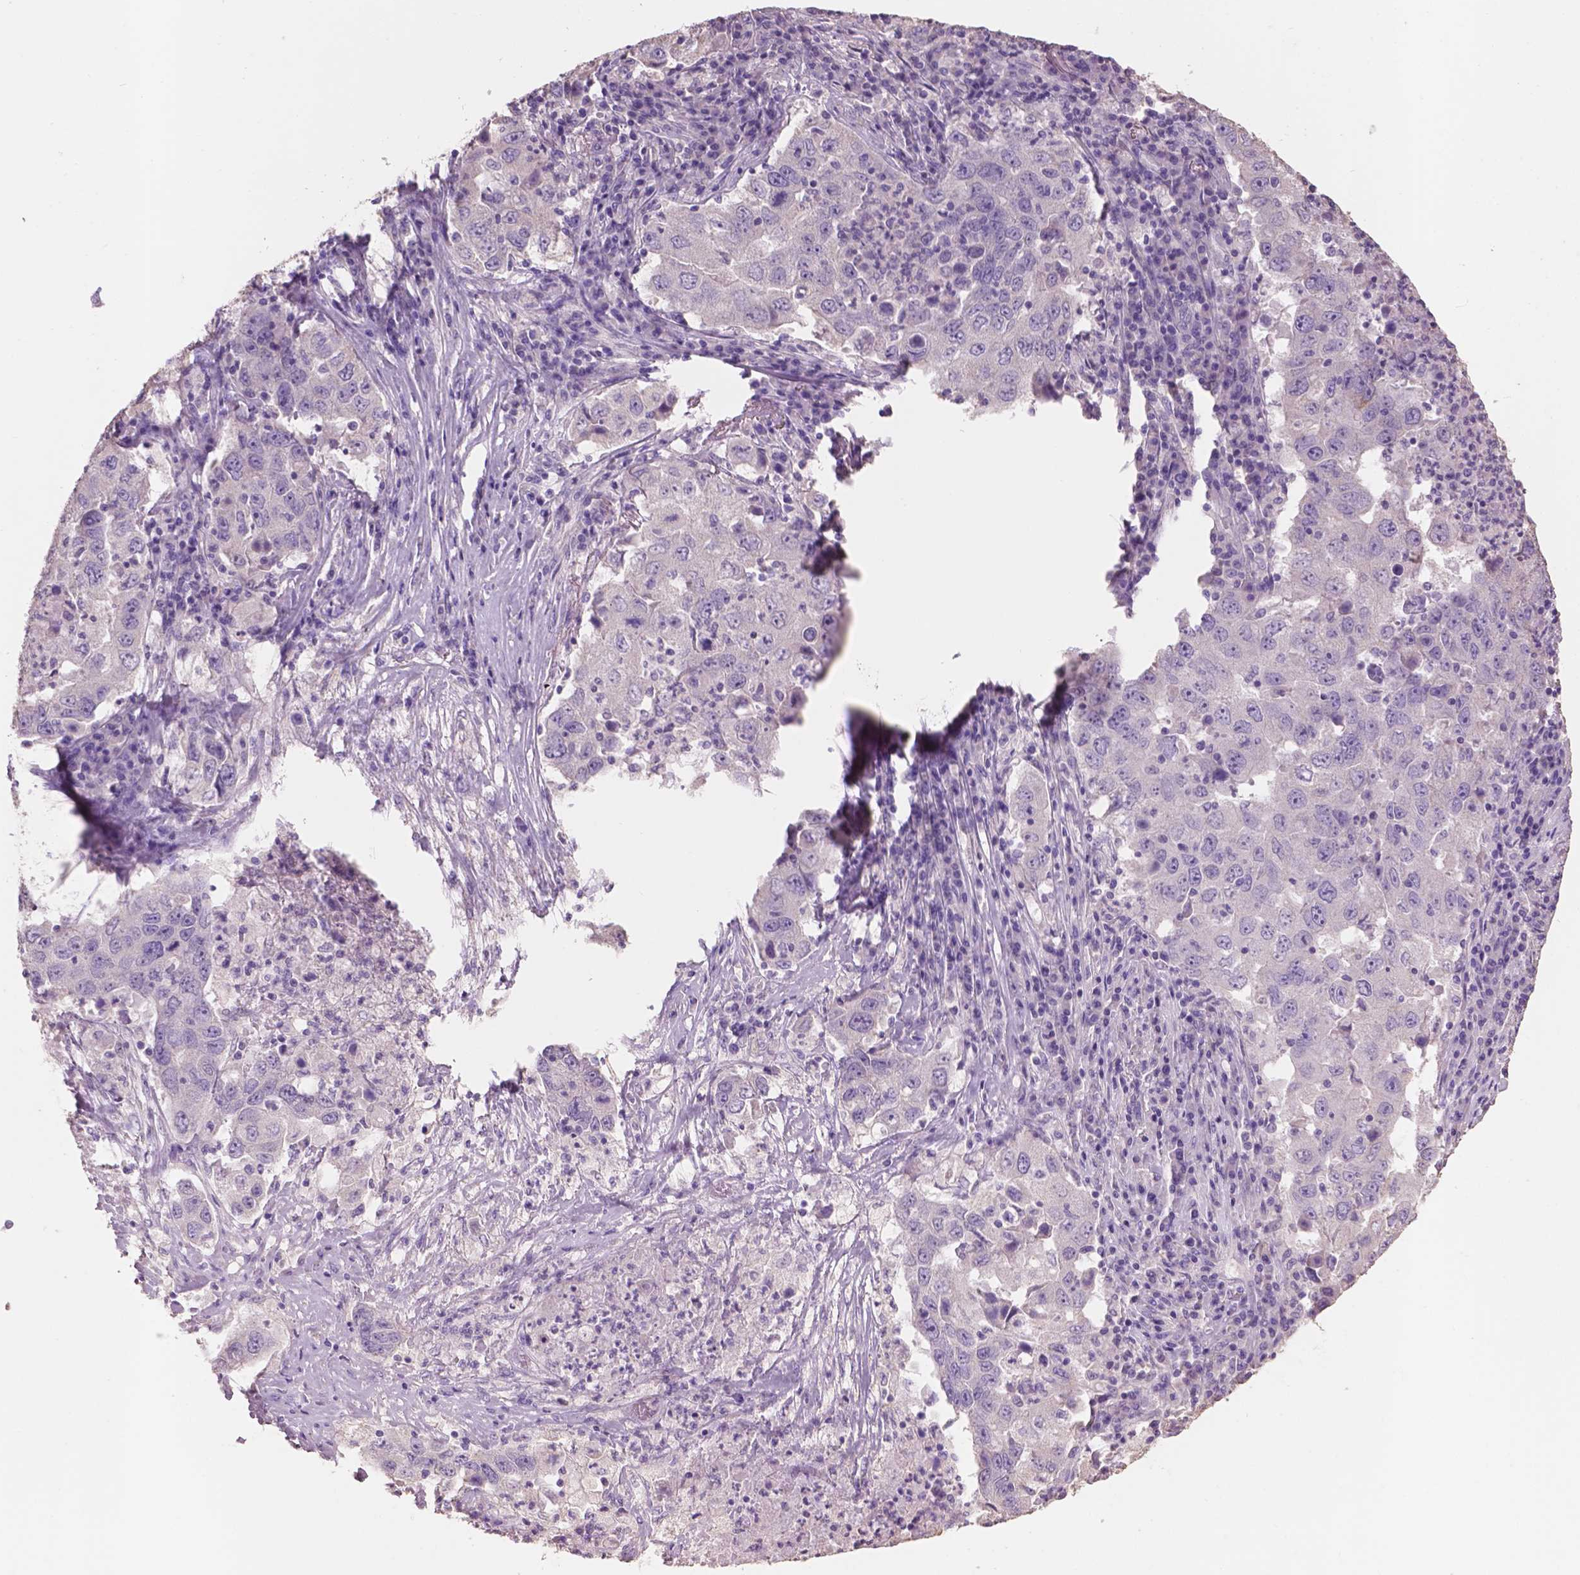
{"staining": {"intensity": "negative", "quantity": "none", "location": "none"}, "tissue": "lung cancer", "cell_type": "Tumor cells", "image_type": "cancer", "snomed": [{"axis": "morphology", "description": "Adenocarcinoma, NOS"}, {"axis": "topography", "description": "Lung"}], "caption": "The IHC image has no significant expression in tumor cells of lung adenocarcinoma tissue.", "gene": "SBSN", "patient": {"sex": "male", "age": 73}}